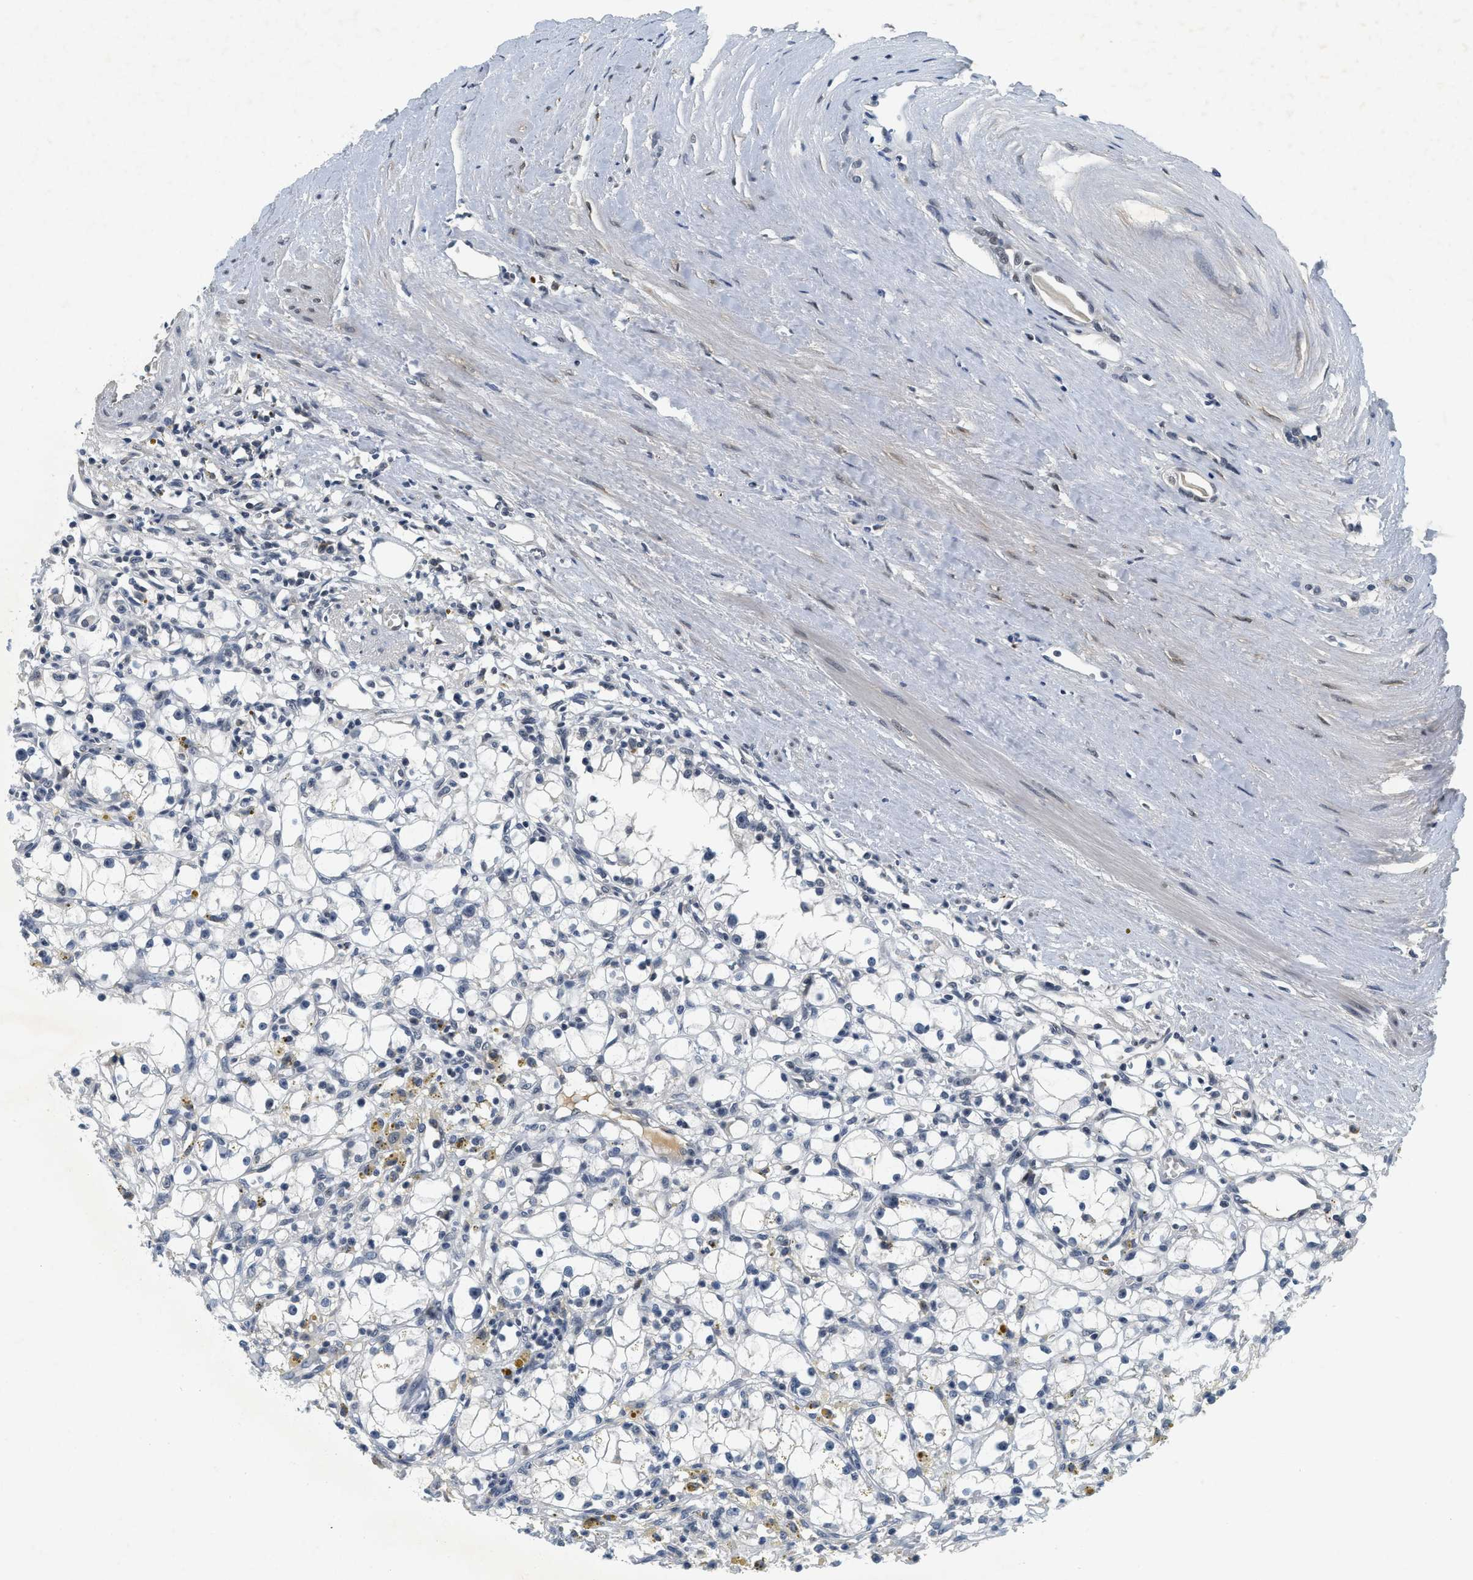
{"staining": {"intensity": "negative", "quantity": "none", "location": "none"}, "tissue": "renal cancer", "cell_type": "Tumor cells", "image_type": "cancer", "snomed": [{"axis": "morphology", "description": "Adenocarcinoma, NOS"}, {"axis": "topography", "description": "Kidney"}], "caption": "An image of renal adenocarcinoma stained for a protein demonstrates no brown staining in tumor cells.", "gene": "MZF1", "patient": {"sex": "male", "age": 56}}